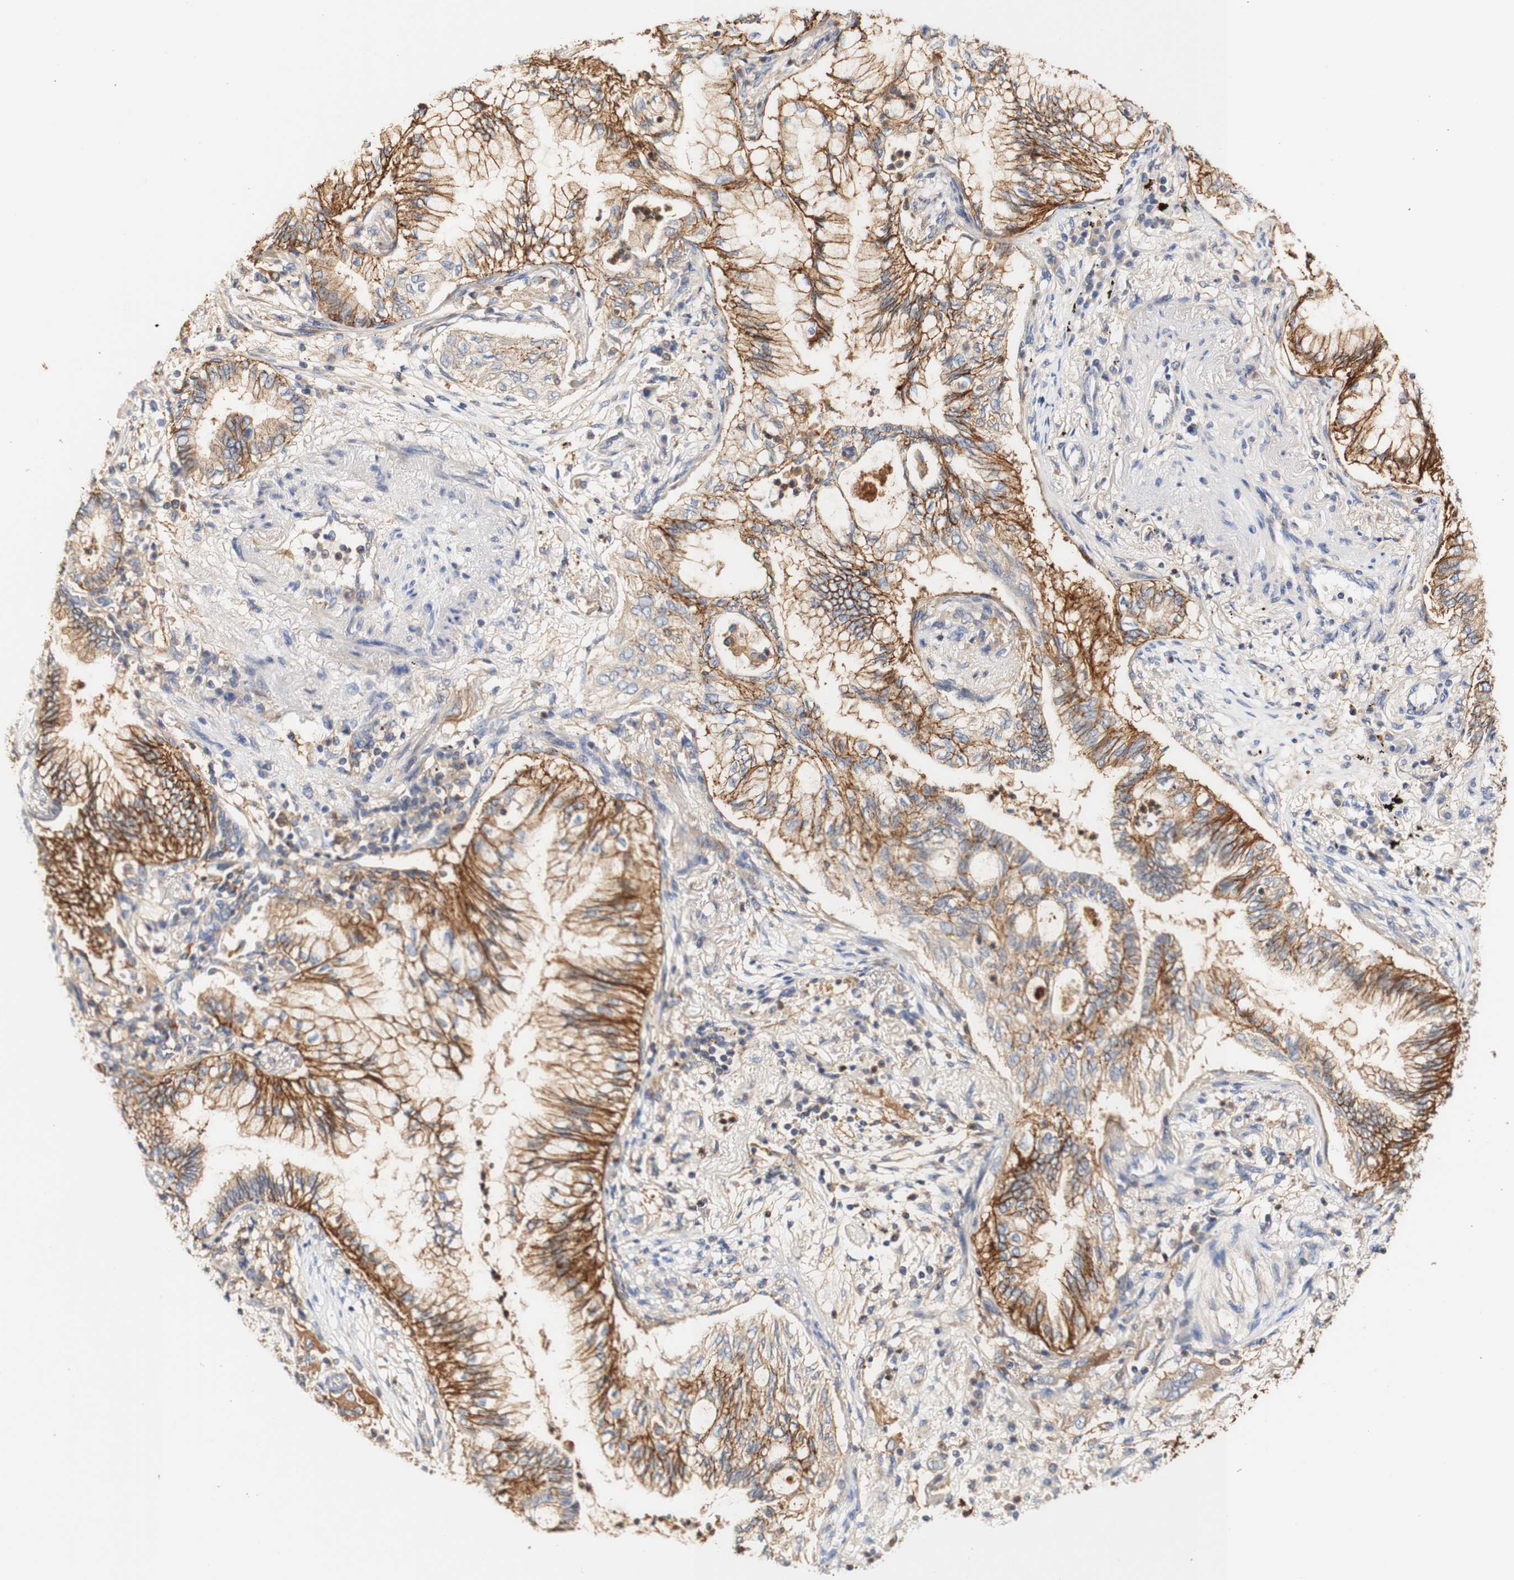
{"staining": {"intensity": "strong", "quantity": ">75%", "location": "cytoplasmic/membranous"}, "tissue": "lung cancer", "cell_type": "Tumor cells", "image_type": "cancer", "snomed": [{"axis": "morphology", "description": "Normal tissue, NOS"}, {"axis": "morphology", "description": "Adenocarcinoma, NOS"}, {"axis": "topography", "description": "Bronchus"}, {"axis": "topography", "description": "Lung"}], "caption": "Lung cancer stained with immunohistochemistry shows strong cytoplasmic/membranous expression in approximately >75% of tumor cells. Nuclei are stained in blue.", "gene": "PCDH7", "patient": {"sex": "female", "age": 70}}